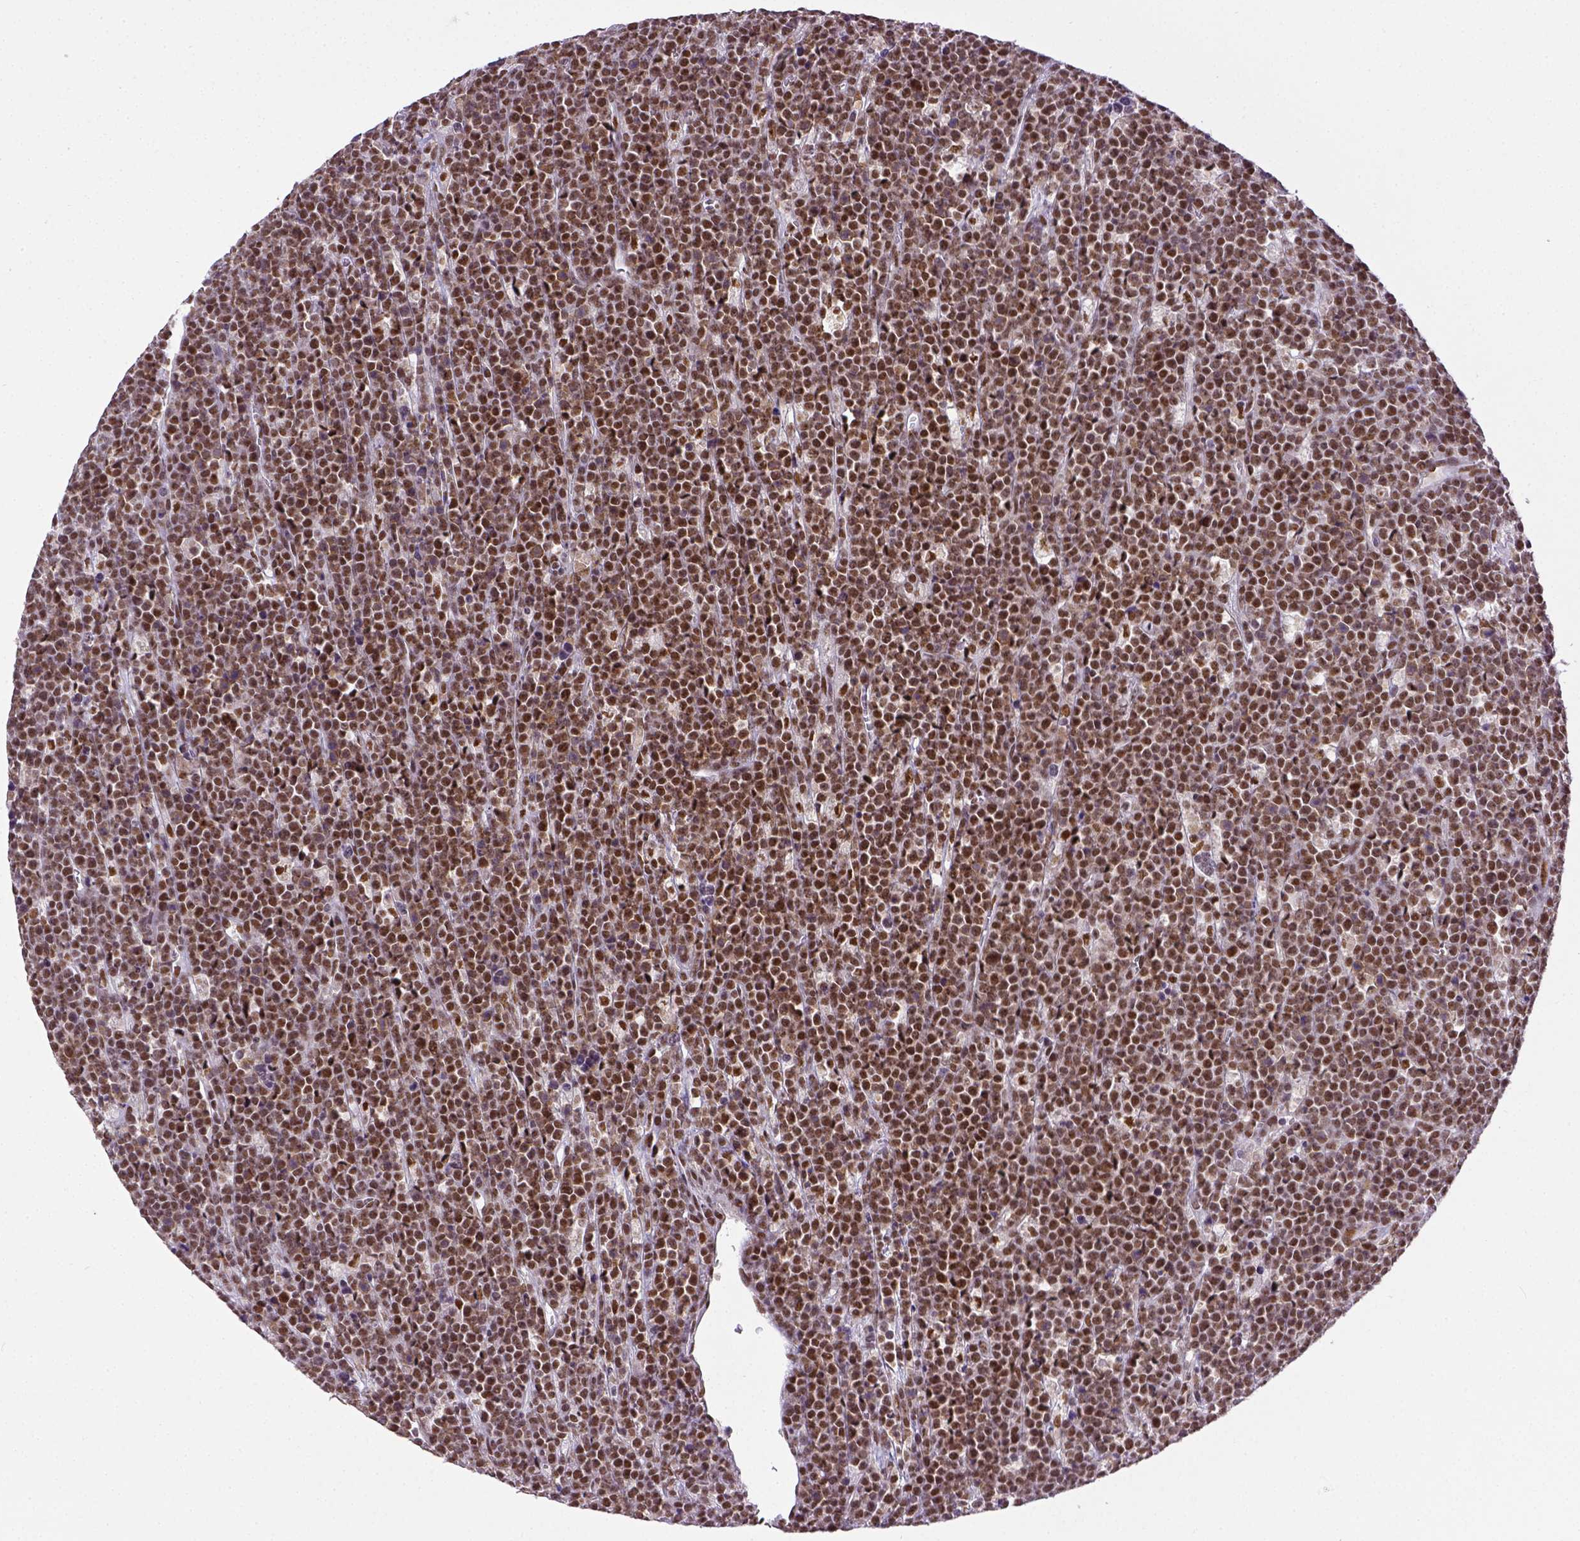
{"staining": {"intensity": "moderate", "quantity": ">75%", "location": "nuclear"}, "tissue": "lymphoma", "cell_type": "Tumor cells", "image_type": "cancer", "snomed": [{"axis": "morphology", "description": "Malignant lymphoma, non-Hodgkin's type, High grade"}, {"axis": "topography", "description": "Ovary"}], "caption": "DAB immunohistochemical staining of lymphoma demonstrates moderate nuclear protein expression in about >75% of tumor cells.", "gene": "ERCC1", "patient": {"sex": "female", "age": 56}}